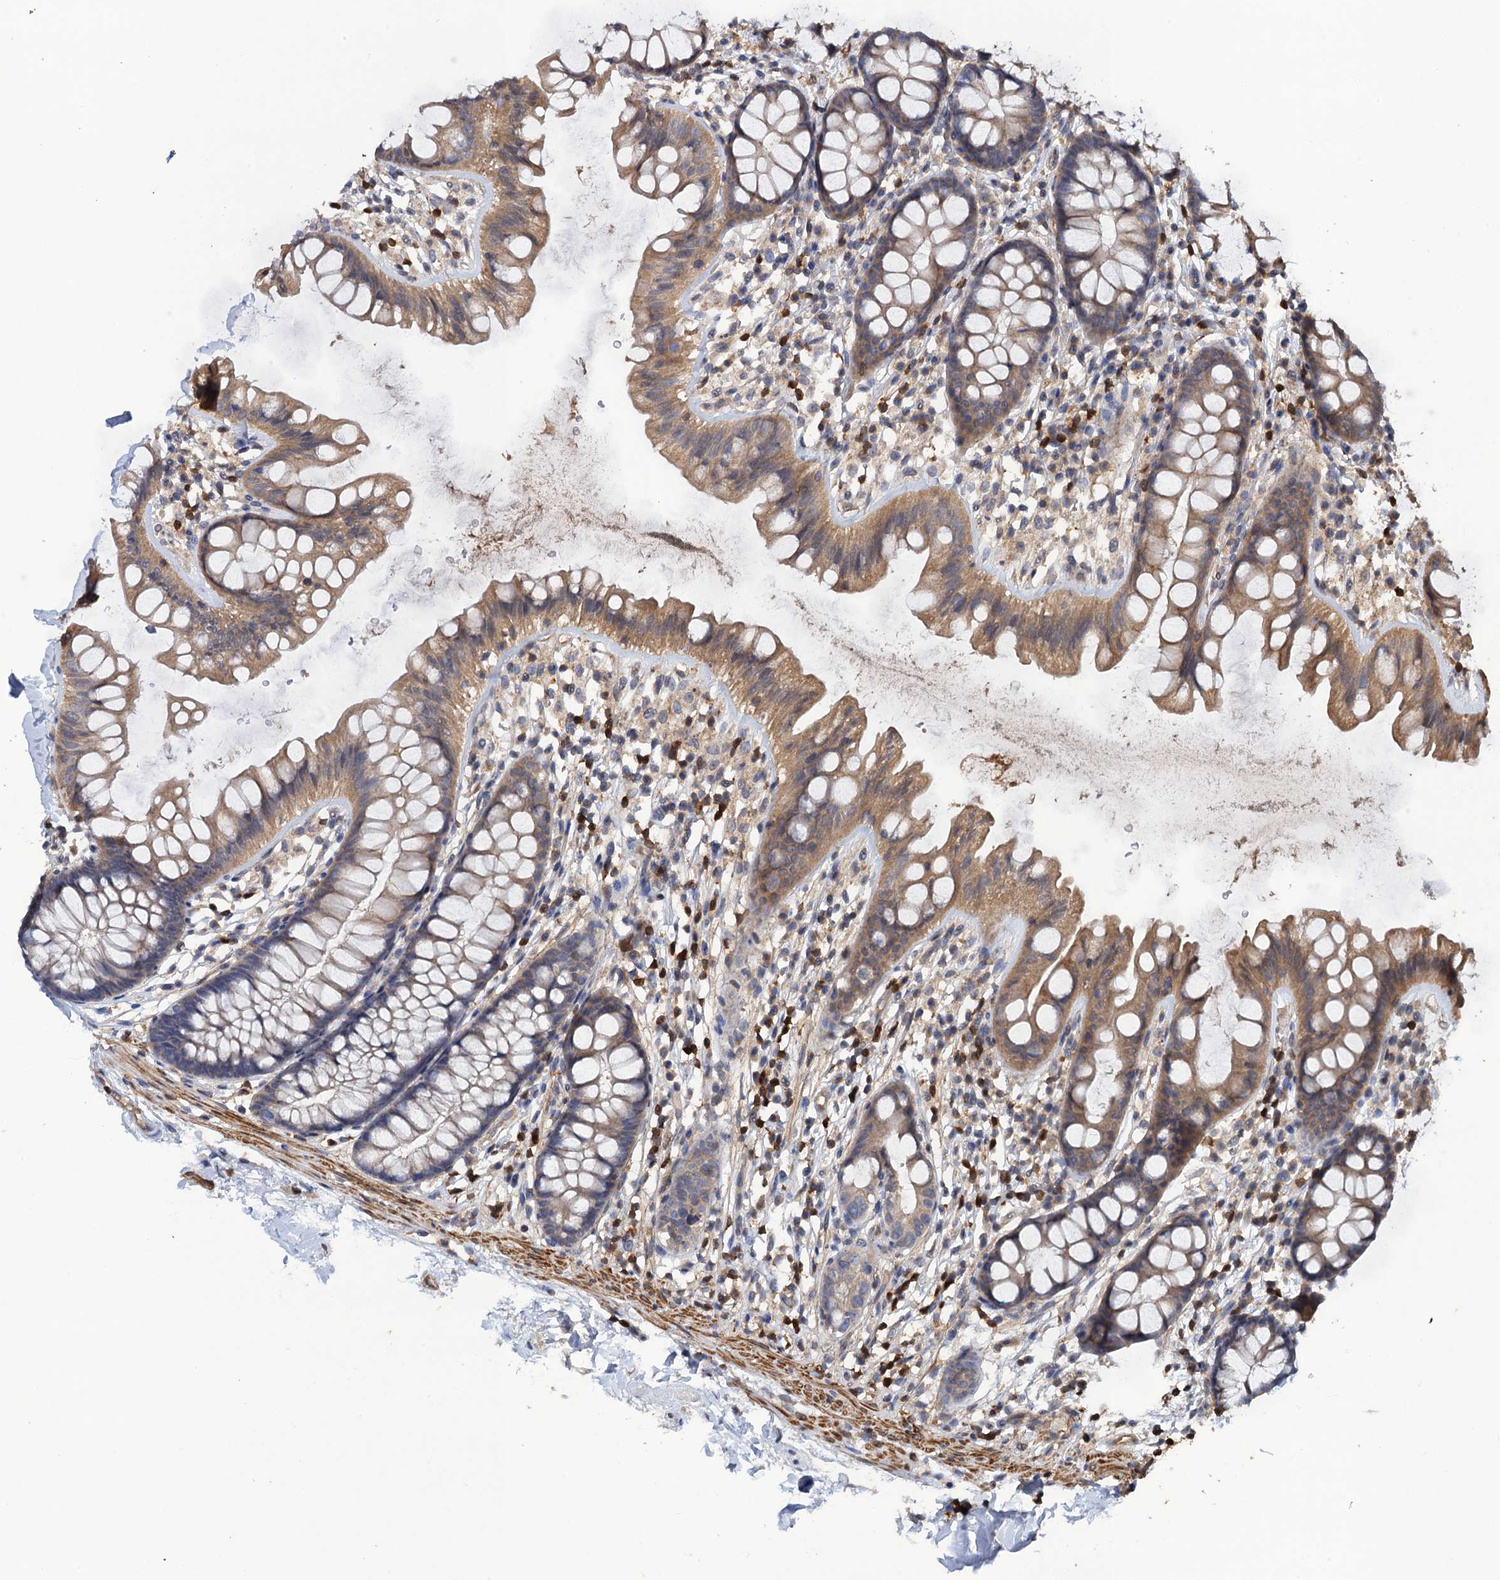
{"staining": {"intensity": "strong", "quantity": "25%-75%", "location": "cytoplasmic/membranous"}, "tissue": "colon", "cell_type": "Endothelial cells", "image_type": "normal", "snomed": [{"axis": "morphology", "description": "Normal tissue, NOS"}, {"axis": "topography", "description": "Colon"}], "caption": "Human colon stained for a protein (brown) demonstrates strong cytoplasmic/membranous positive positivity in about 25%-75% of endothelial cells.", "gene": "DGKA", "patient": {"sex": "female", "age": 62}}